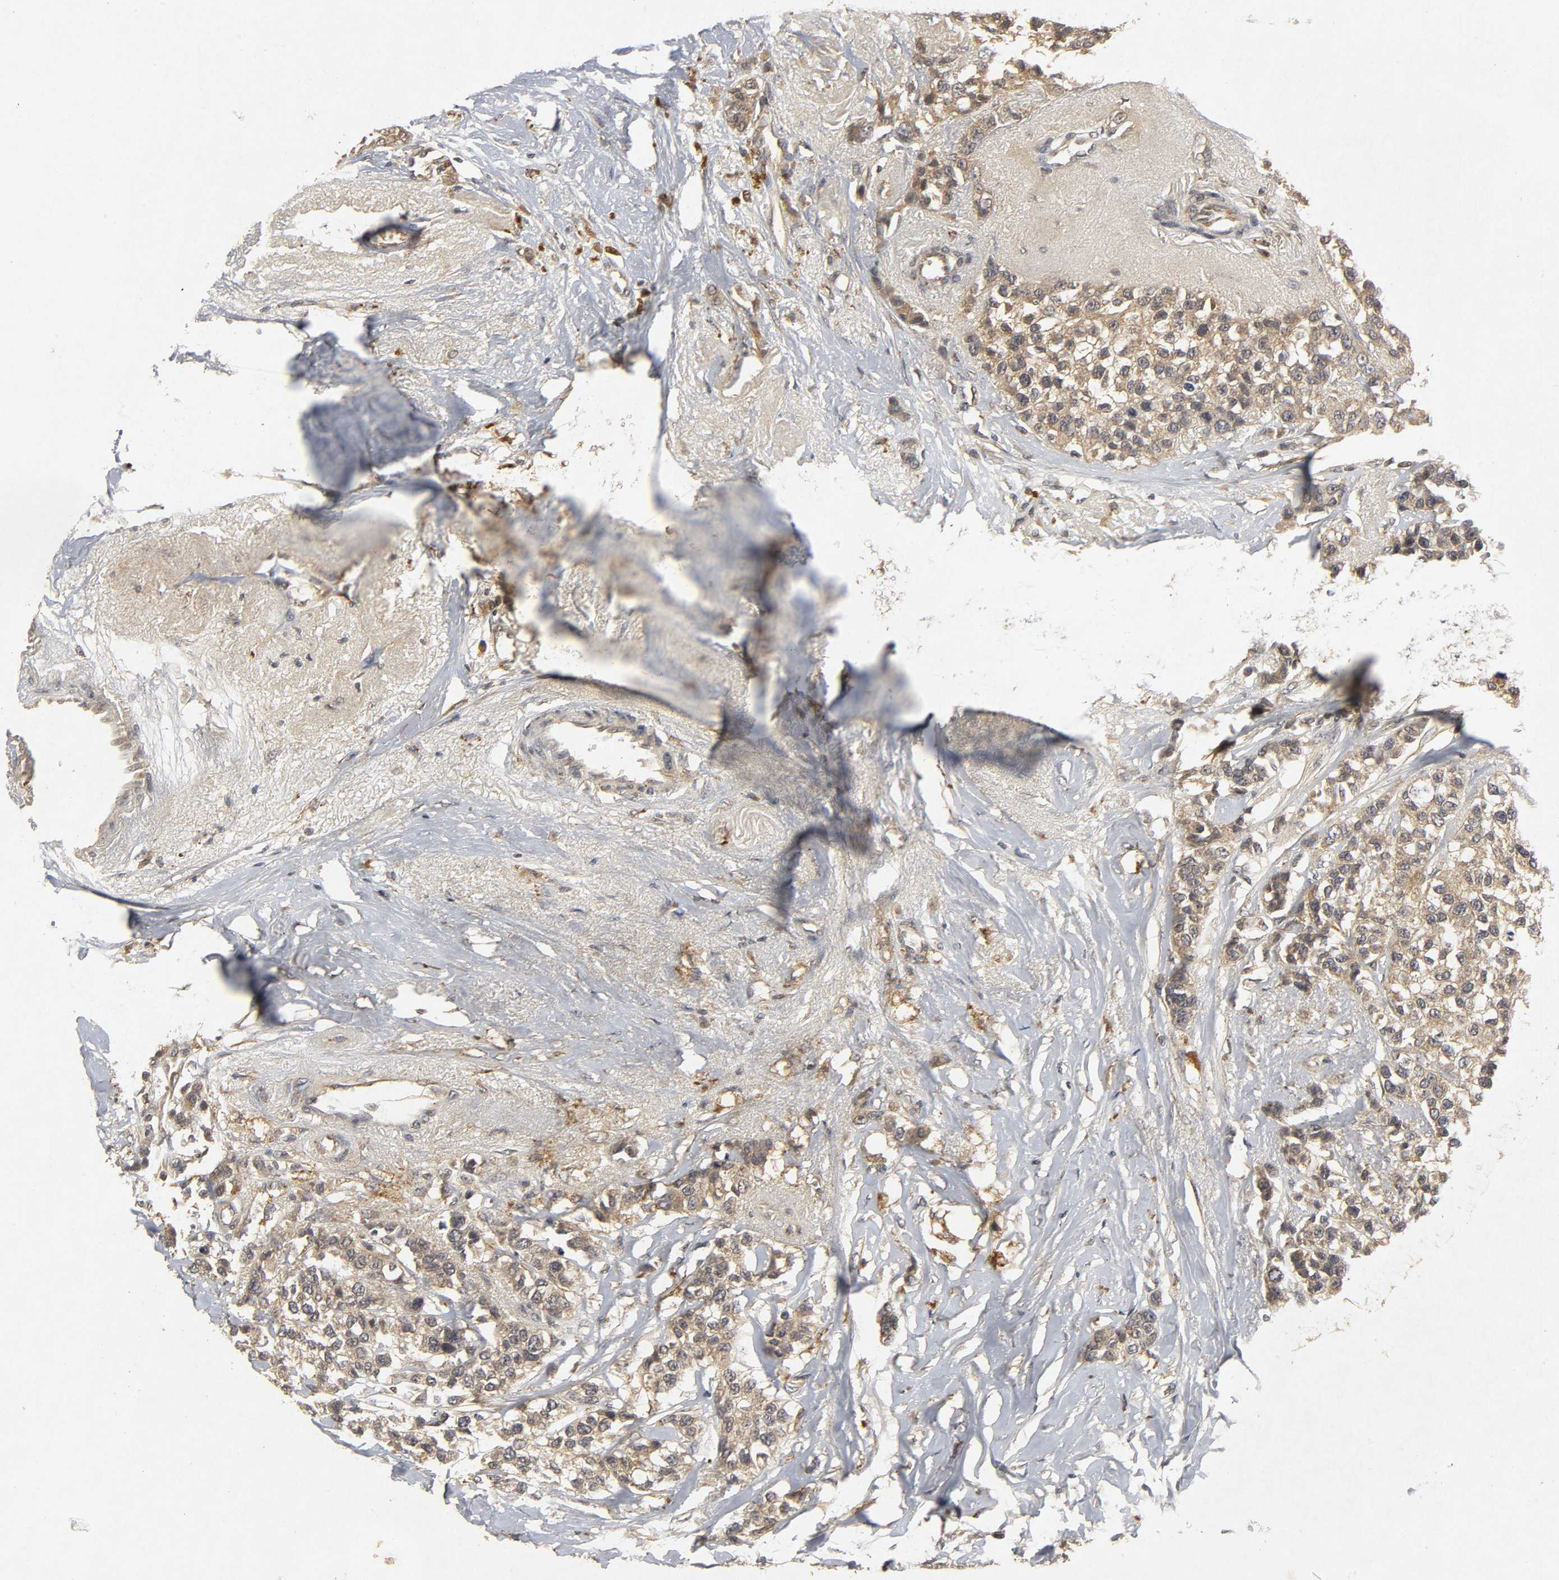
{"staining": {"intensity": "weak", "quantity": ">75%", "location": "cytoplasmic/membranous"}, "tissue": "breast cancer", "cell_type": "Tumor cells", "image_type": "cancer", "snomed": [{"axis": "morphology", "description": "Duct carcinoma"}, {"axis": "topography", "description": "Breast"}], "caption": "Immunohistochemical staining of human breast cancer demonstrates weak cytoplasmic/membranous protein positivity in approximately >75% of tumor cells.", "gene": "TRAF6", "patient": {"sex": "female", "age": 51}}